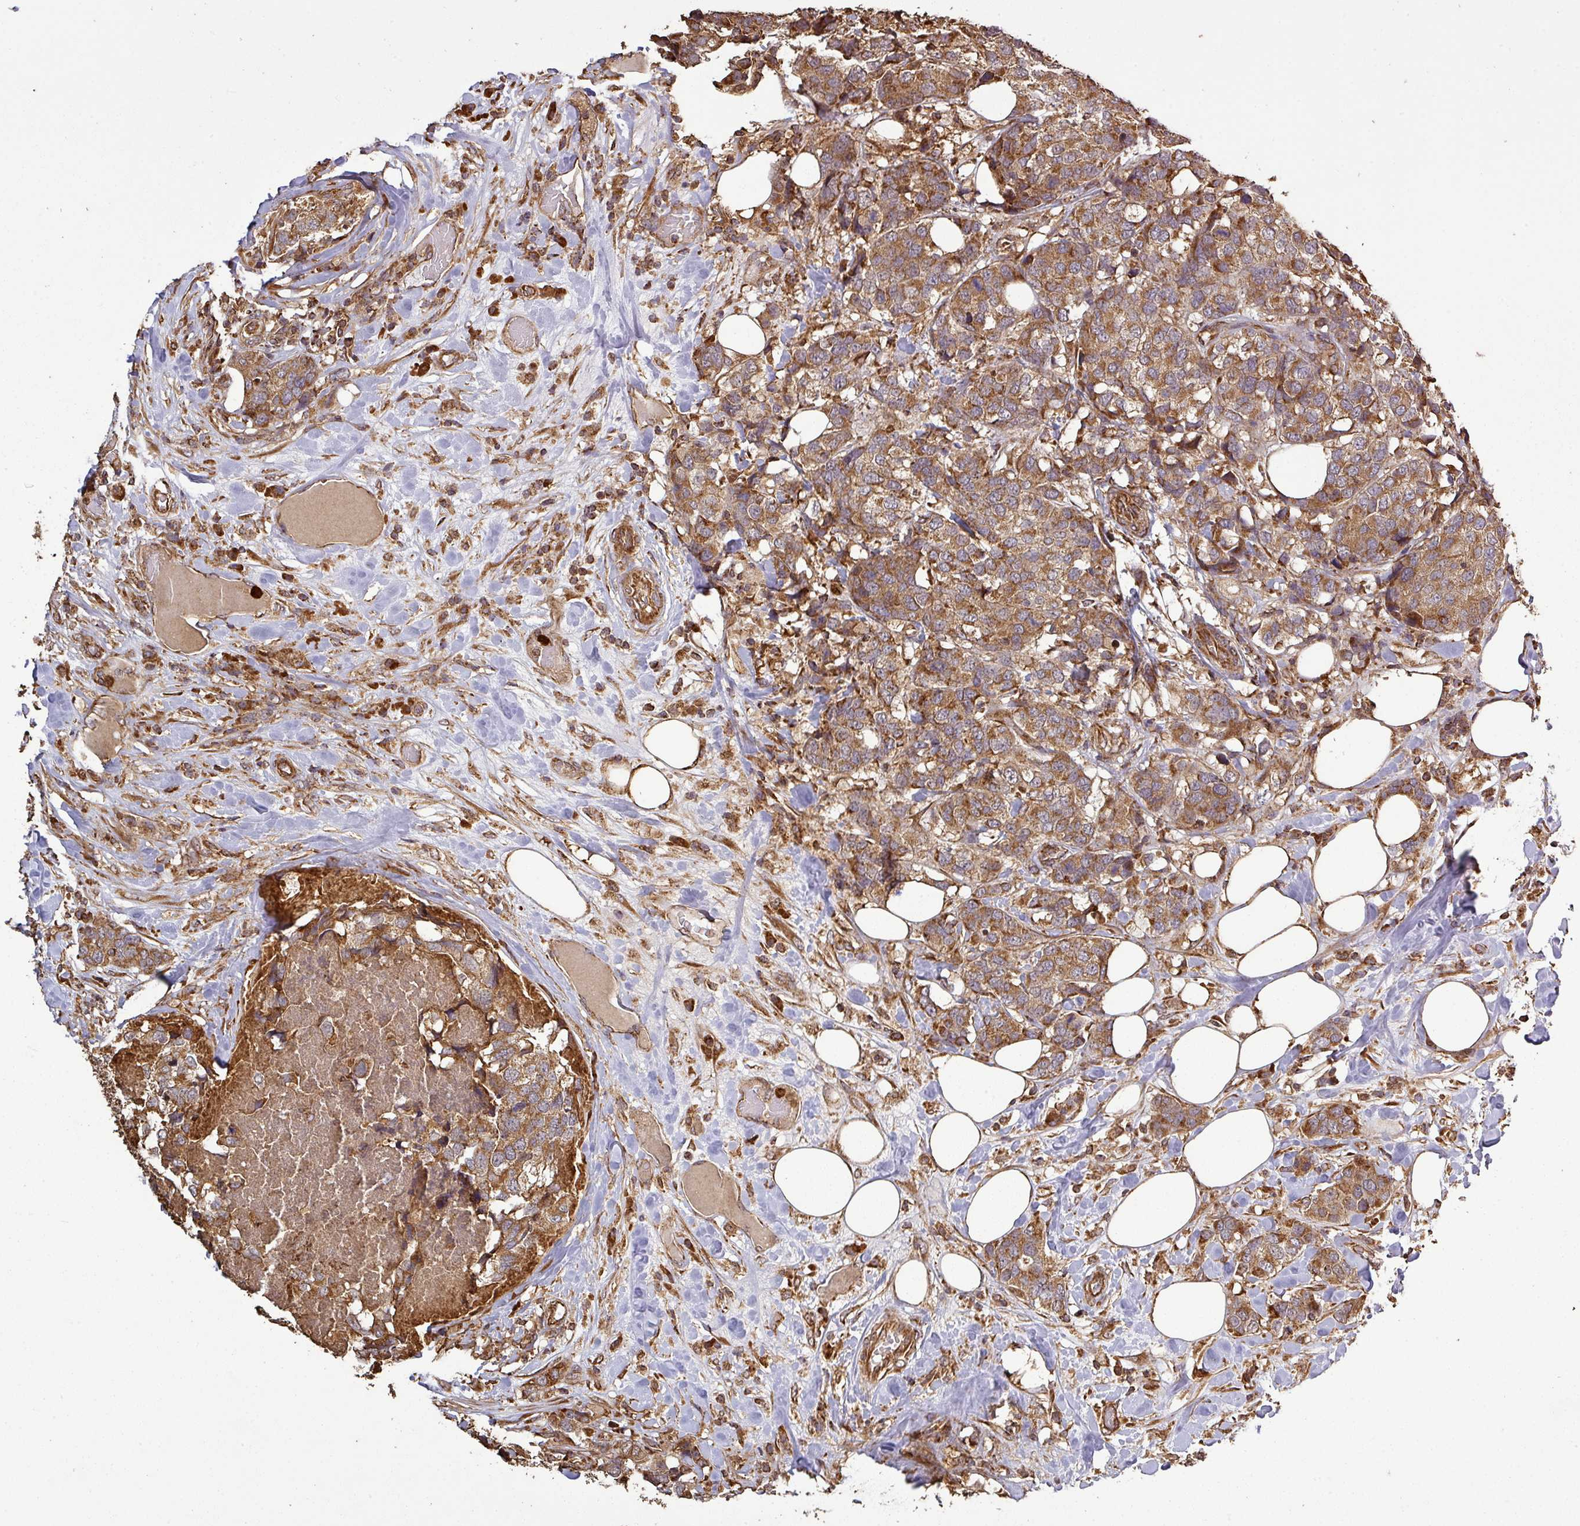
{"staining": {"intensity": "moderate", "quantity": ">75%", "location": "cytoplasmic/membranous"}, "tissue": "breast cancer", "cell_type": "Tumor cells", "image_type": "cancer", "snomed": [{"axis": "morphology", "description": "Lobular carcinoma"}, {"axis": "topography", "description": "Breast"}], "caption": "The micrograph shows a brown stain indicating the presence of a protein in the cytoplasmic/membranous of tumor cells in breast cancer.", "gene": "PLEKHM1", "patient": {"sex": "female", "age": 59}}